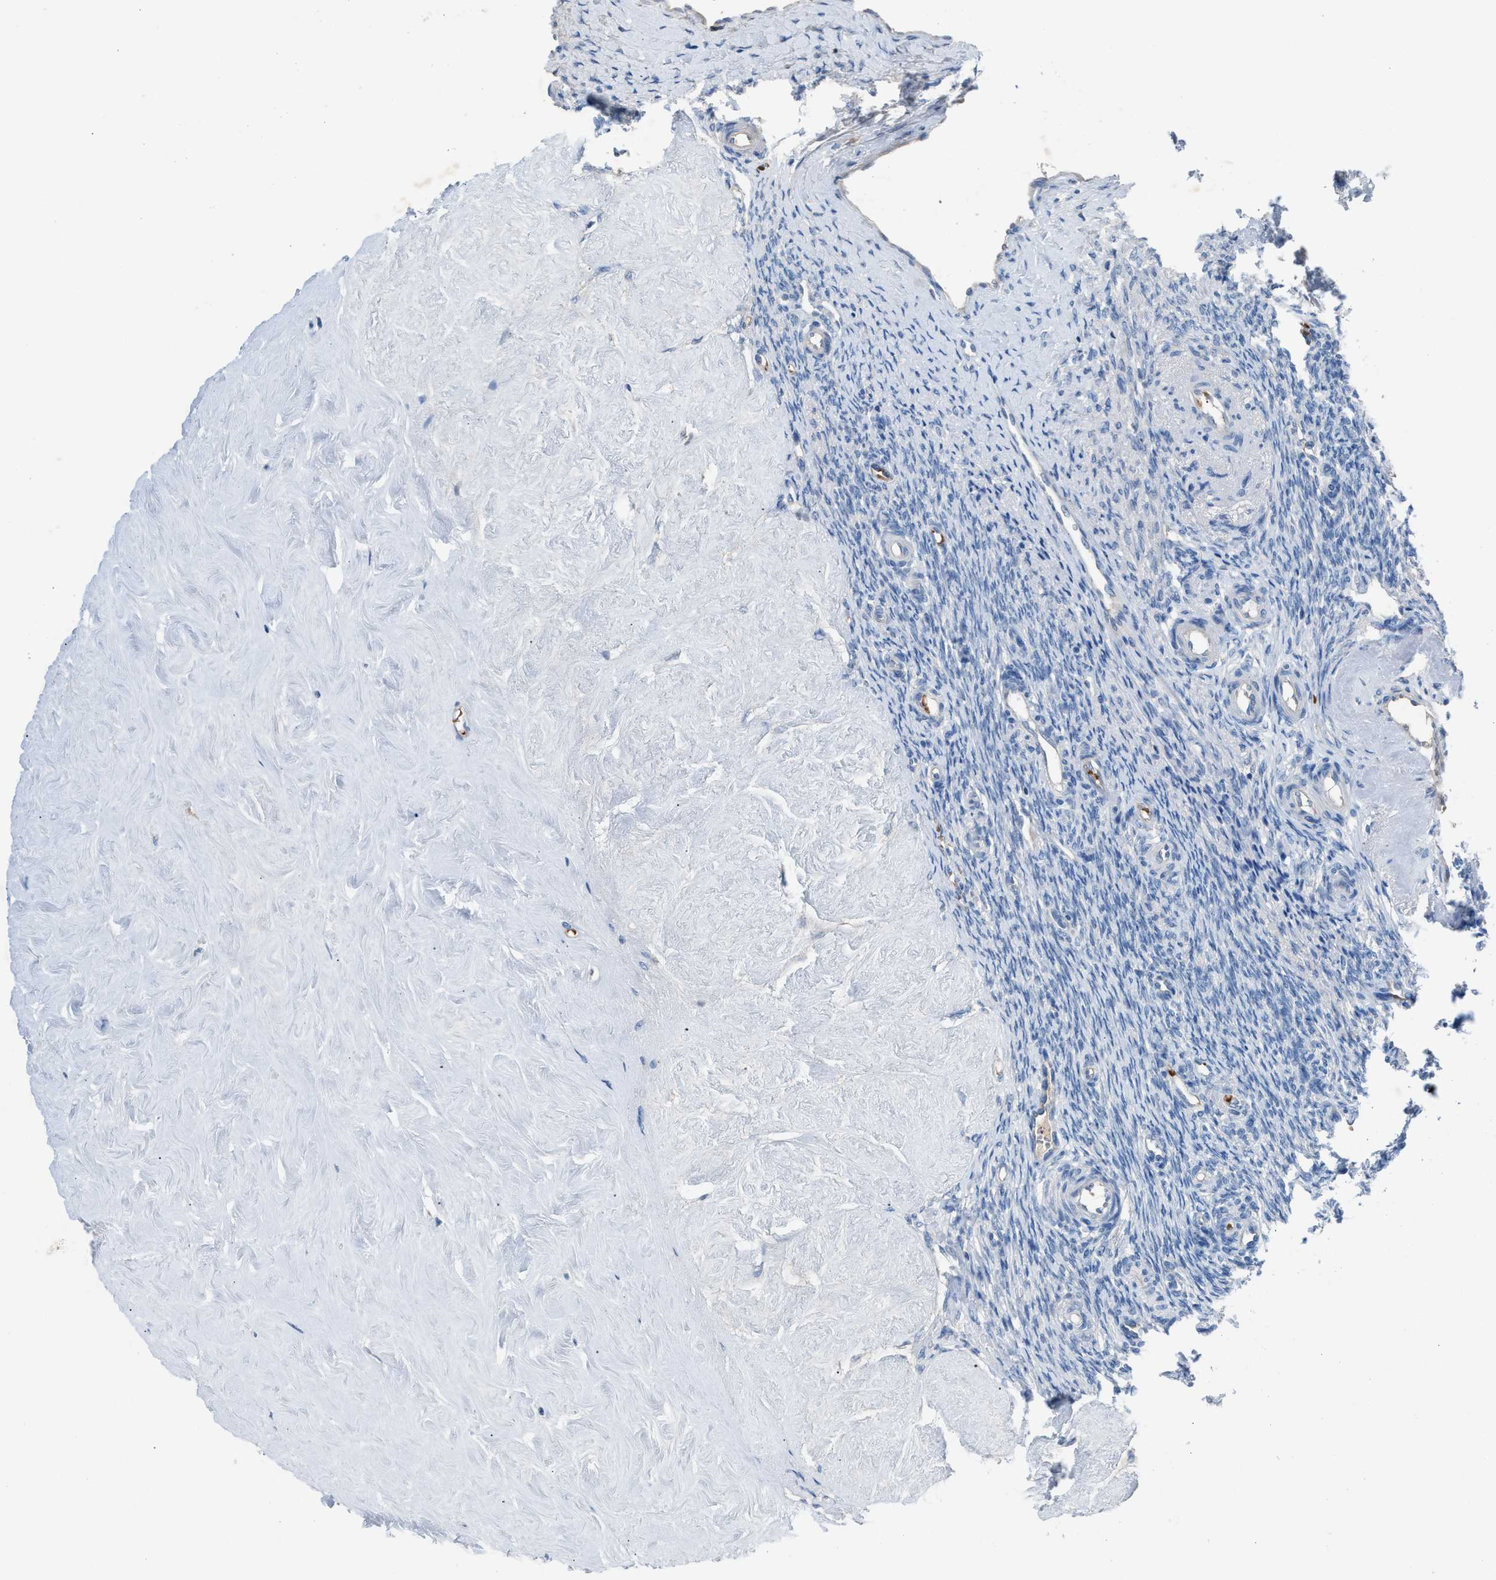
{"staining": {"intensity": "negative", "quantity": "none", "location": "none"}, "tissue": "ovary", "cell_type": "Ovarian stroma cells", "image_type": "normal", "snomed": [{"axis": "morphology", "description": "Normal tissue, NOS"}, {"axis": "topography", "description": "Ovary"}], "caption": "An immunohistochemistry micrograph of normal ovary is shown. There is no staining in ovarian stroma cells of ovary. Nuclei are stained in blue.", "gene": "CFAP77", "patient": {"sex": "female", "age": 41}}